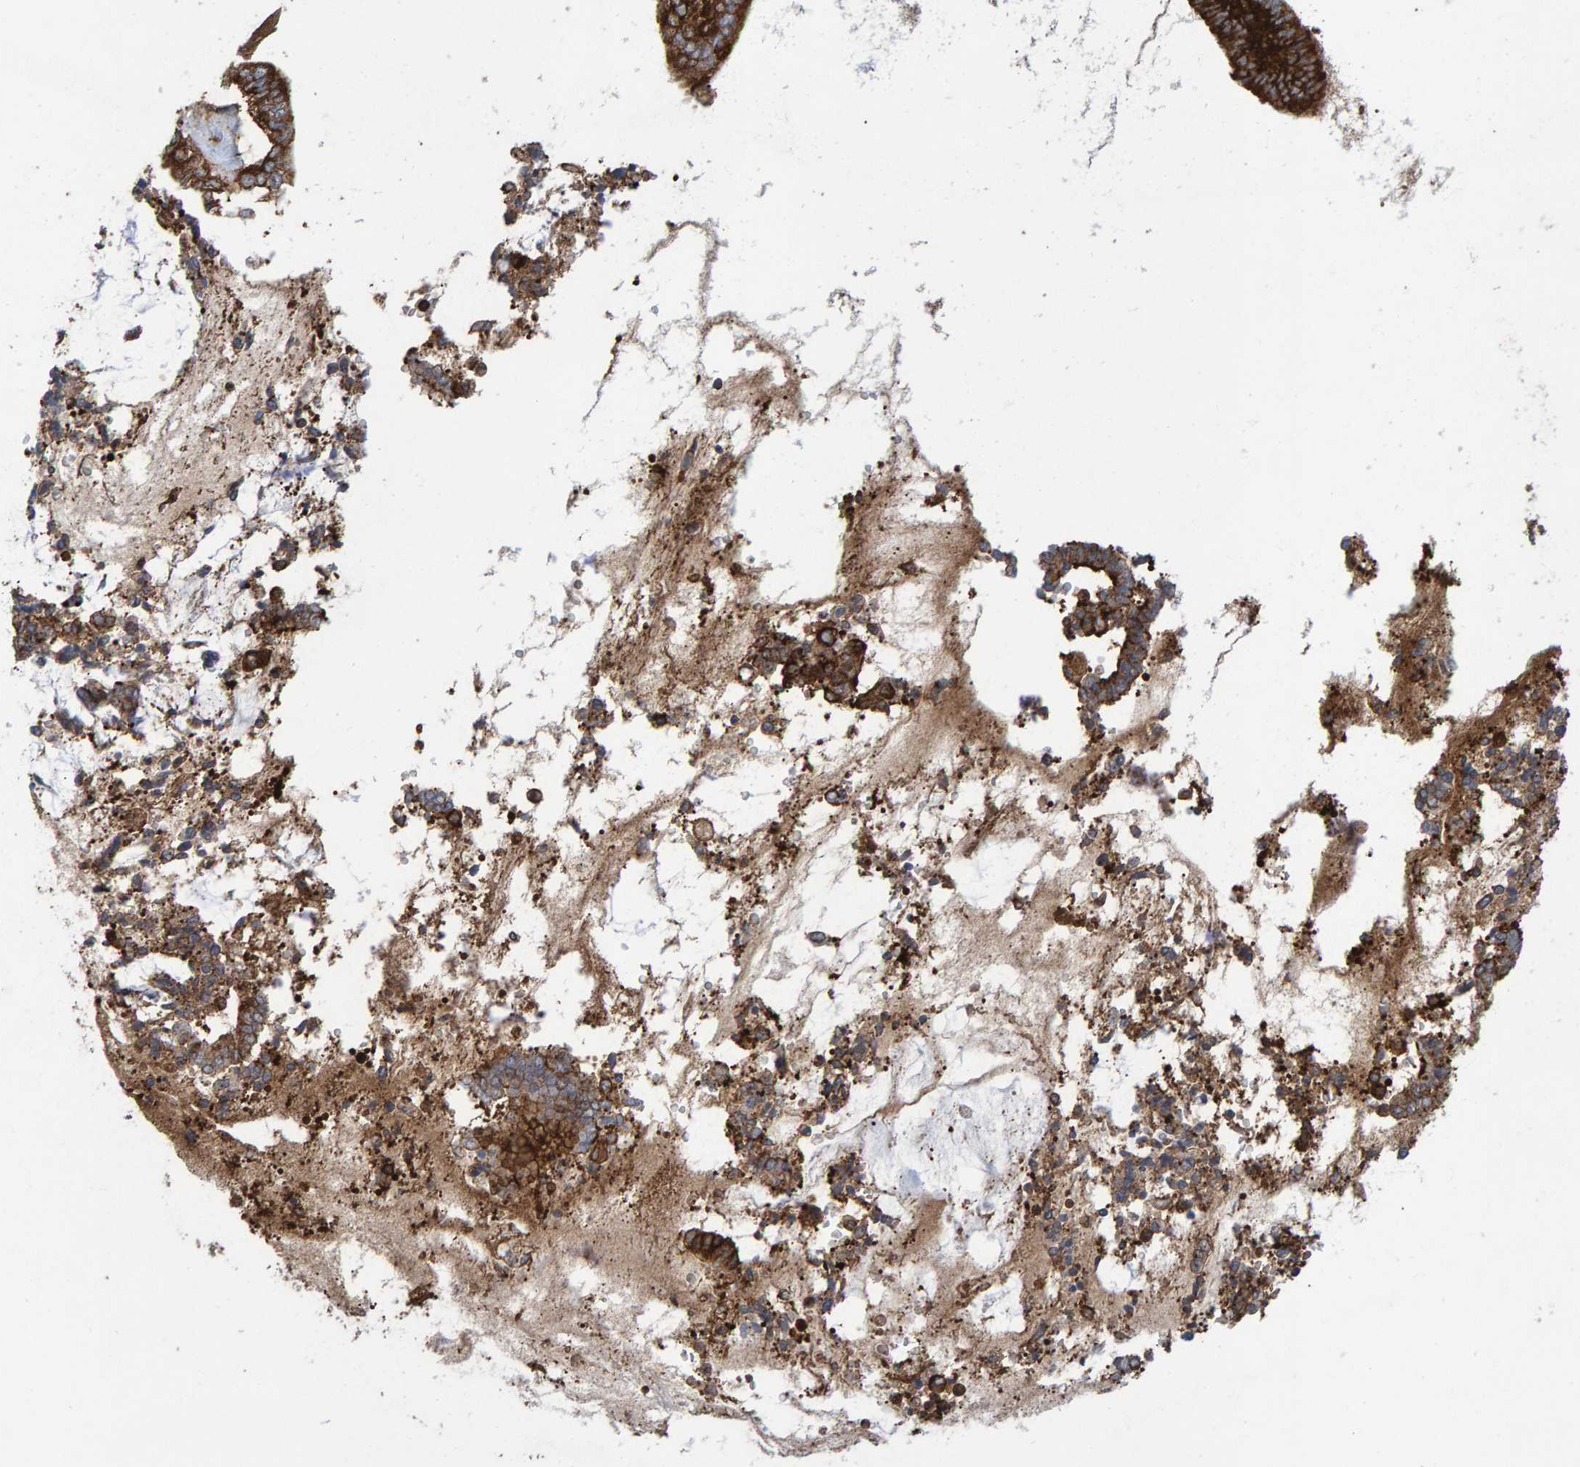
{"staining": {"intensity": "strong", "quantity": ">75%", "location": "cytoplasmic/membranous"}, "tissue": "cervical cancer", "cell_type": "Tumor cells", "image_type": "cancer", "snomed": [{"axis": "morphology", "description": "Adenocarcinoma, NOS"}, {"axis": "topography", "description": "Cervix"}], "caption": "Adenocarcinoma (cervical) stained with a protein marker demonstrates strong staining in tumor cells.", "gene": "MVP", "patient": {"sex": "female", "age": 44}}